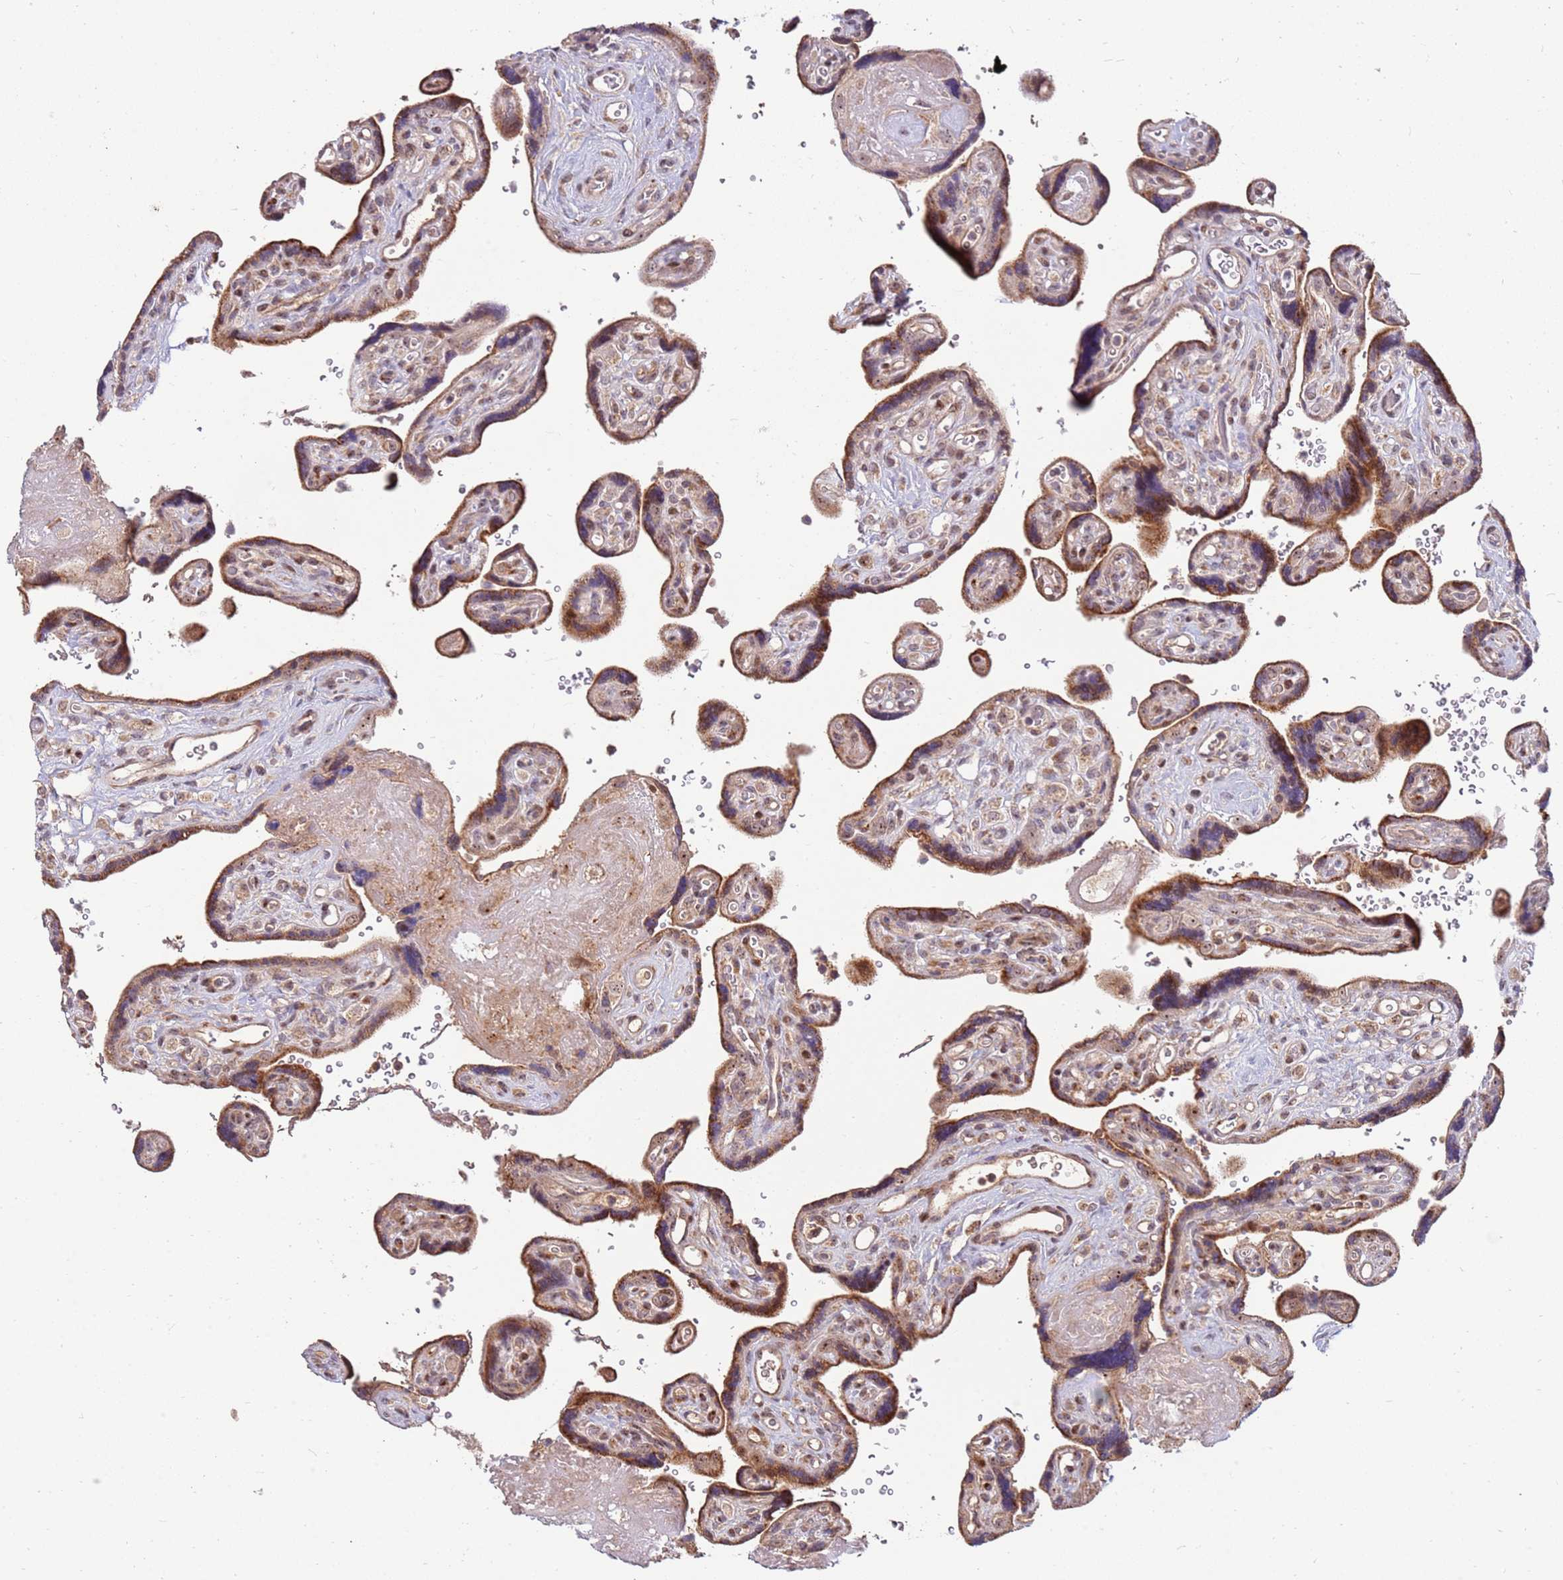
{"staining": {"intensity": "moderate", "quantity": ">75%", "location": "cytoplasmic/membranous,nuclear"}, "tissue": "placenta", "cell_type": "Decidual cells", "image_type": "normal", "snomed": [{"axis": "morphology", "description": "Normal tissue, NOS"}, {"axis": "topography", "description": "Placenta"}], "caption": "Placenta stained with immunohistochemistry (IHC) shows moderate cytoplasmic/membranous,nuclear expression in about >75% of decidual cells. Using DAB (3,3'-diaminobenzidine) (brown) and hematoxylin (blue) stains, captured at high magnification using brightfield microscopy.", "gene": "KIF25", "patient": {"sex": "female", "age": 39}}